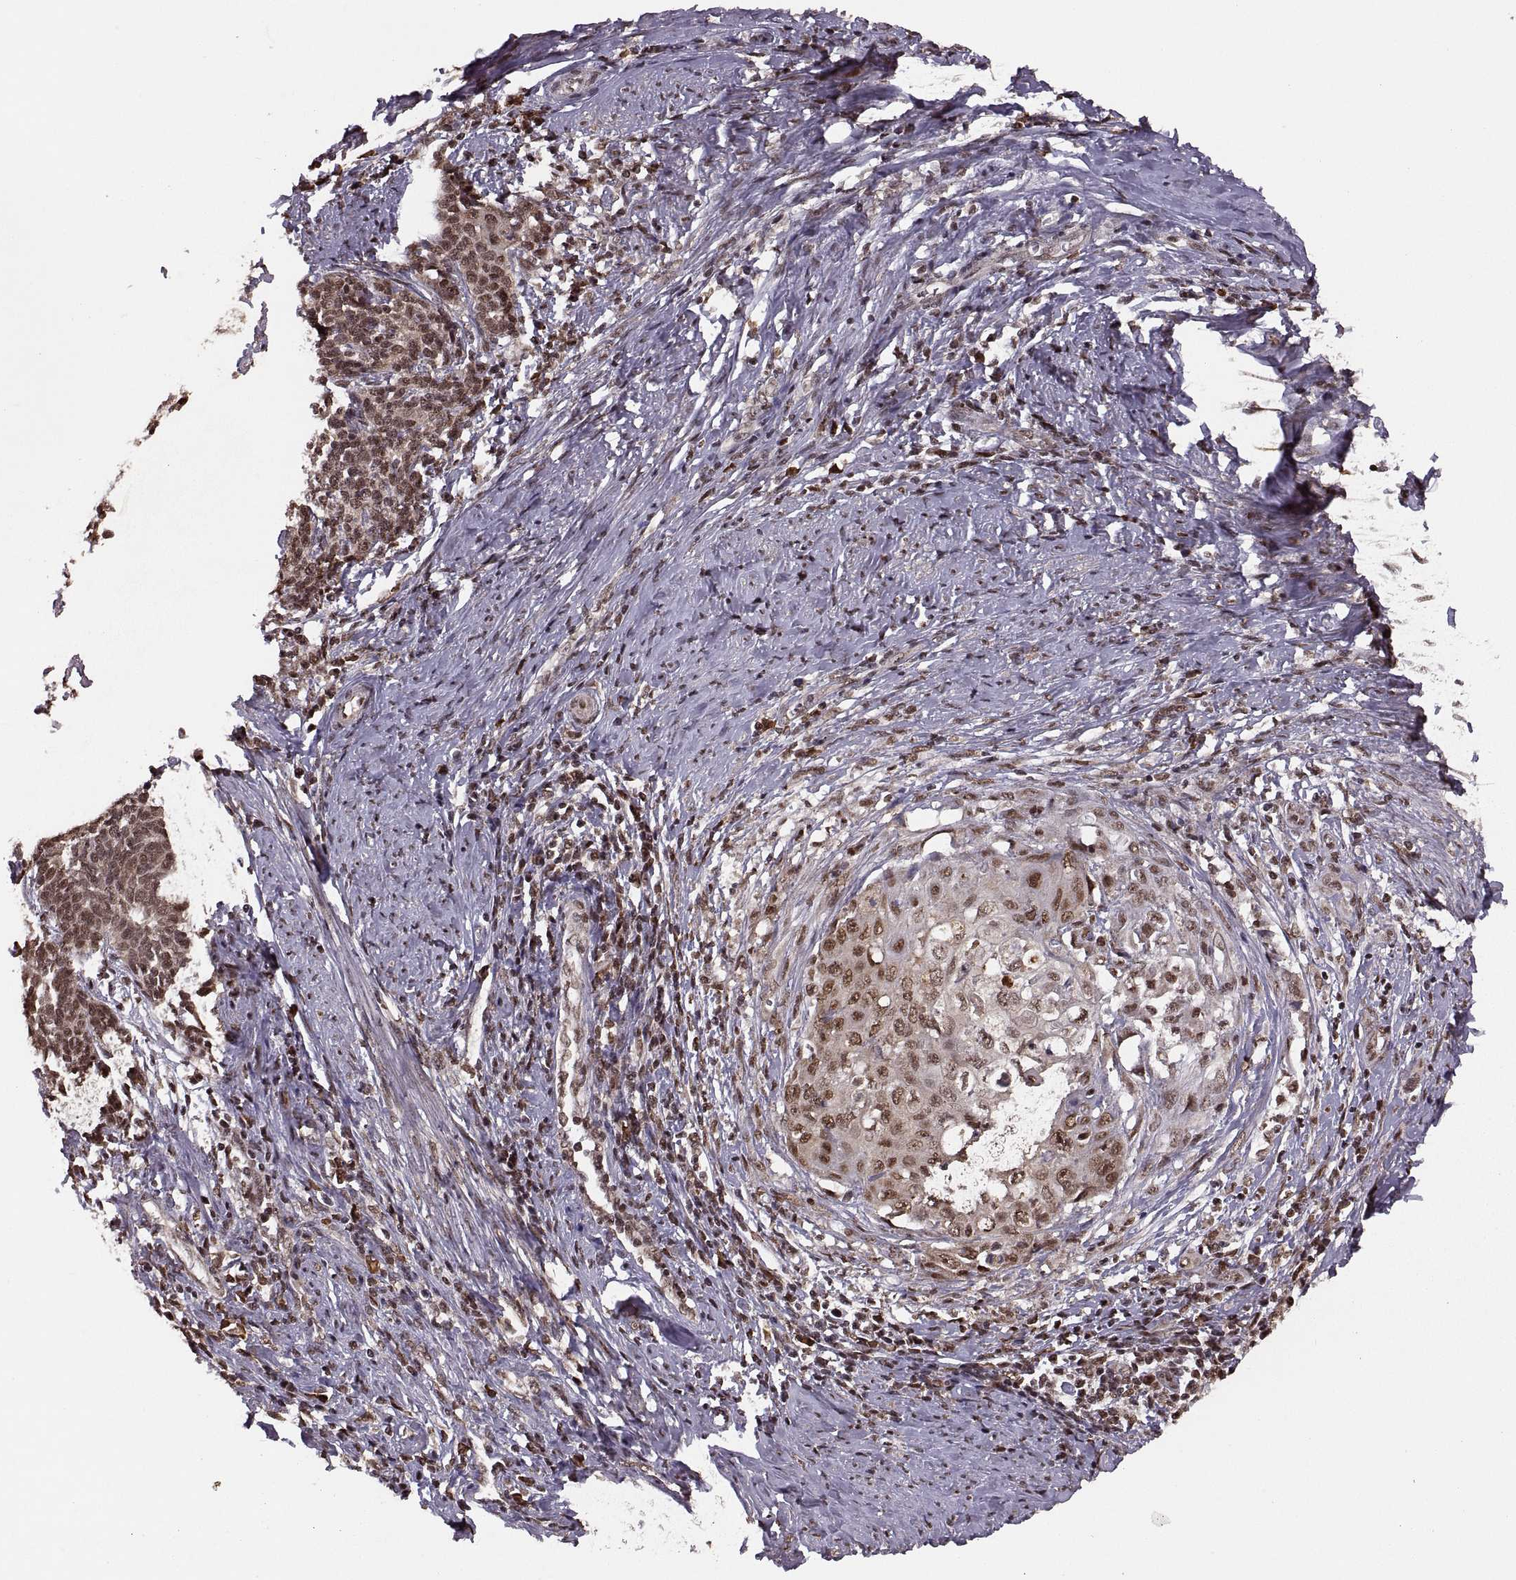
{"staining": {"intensity": "moderate", "quantity": ">75%", "location": "nuclear"}, "tissue": "cervical cancer", "cell_type": "Tumor cells", "image_type": "cancer", "snomed": [{"axis": "morphology", "description": "Squamous cell carcinoma, NOS"}, {"axis": "topography", "description": "Cervix"}], "caption": "Moderate nuclear staining for a protein is present in about >75% of tumor cells of cervical cancer (squamous cell carcinoma) using IHC.", "gene": "RFT1", "patient": {"sex": "female", "age": 39}}